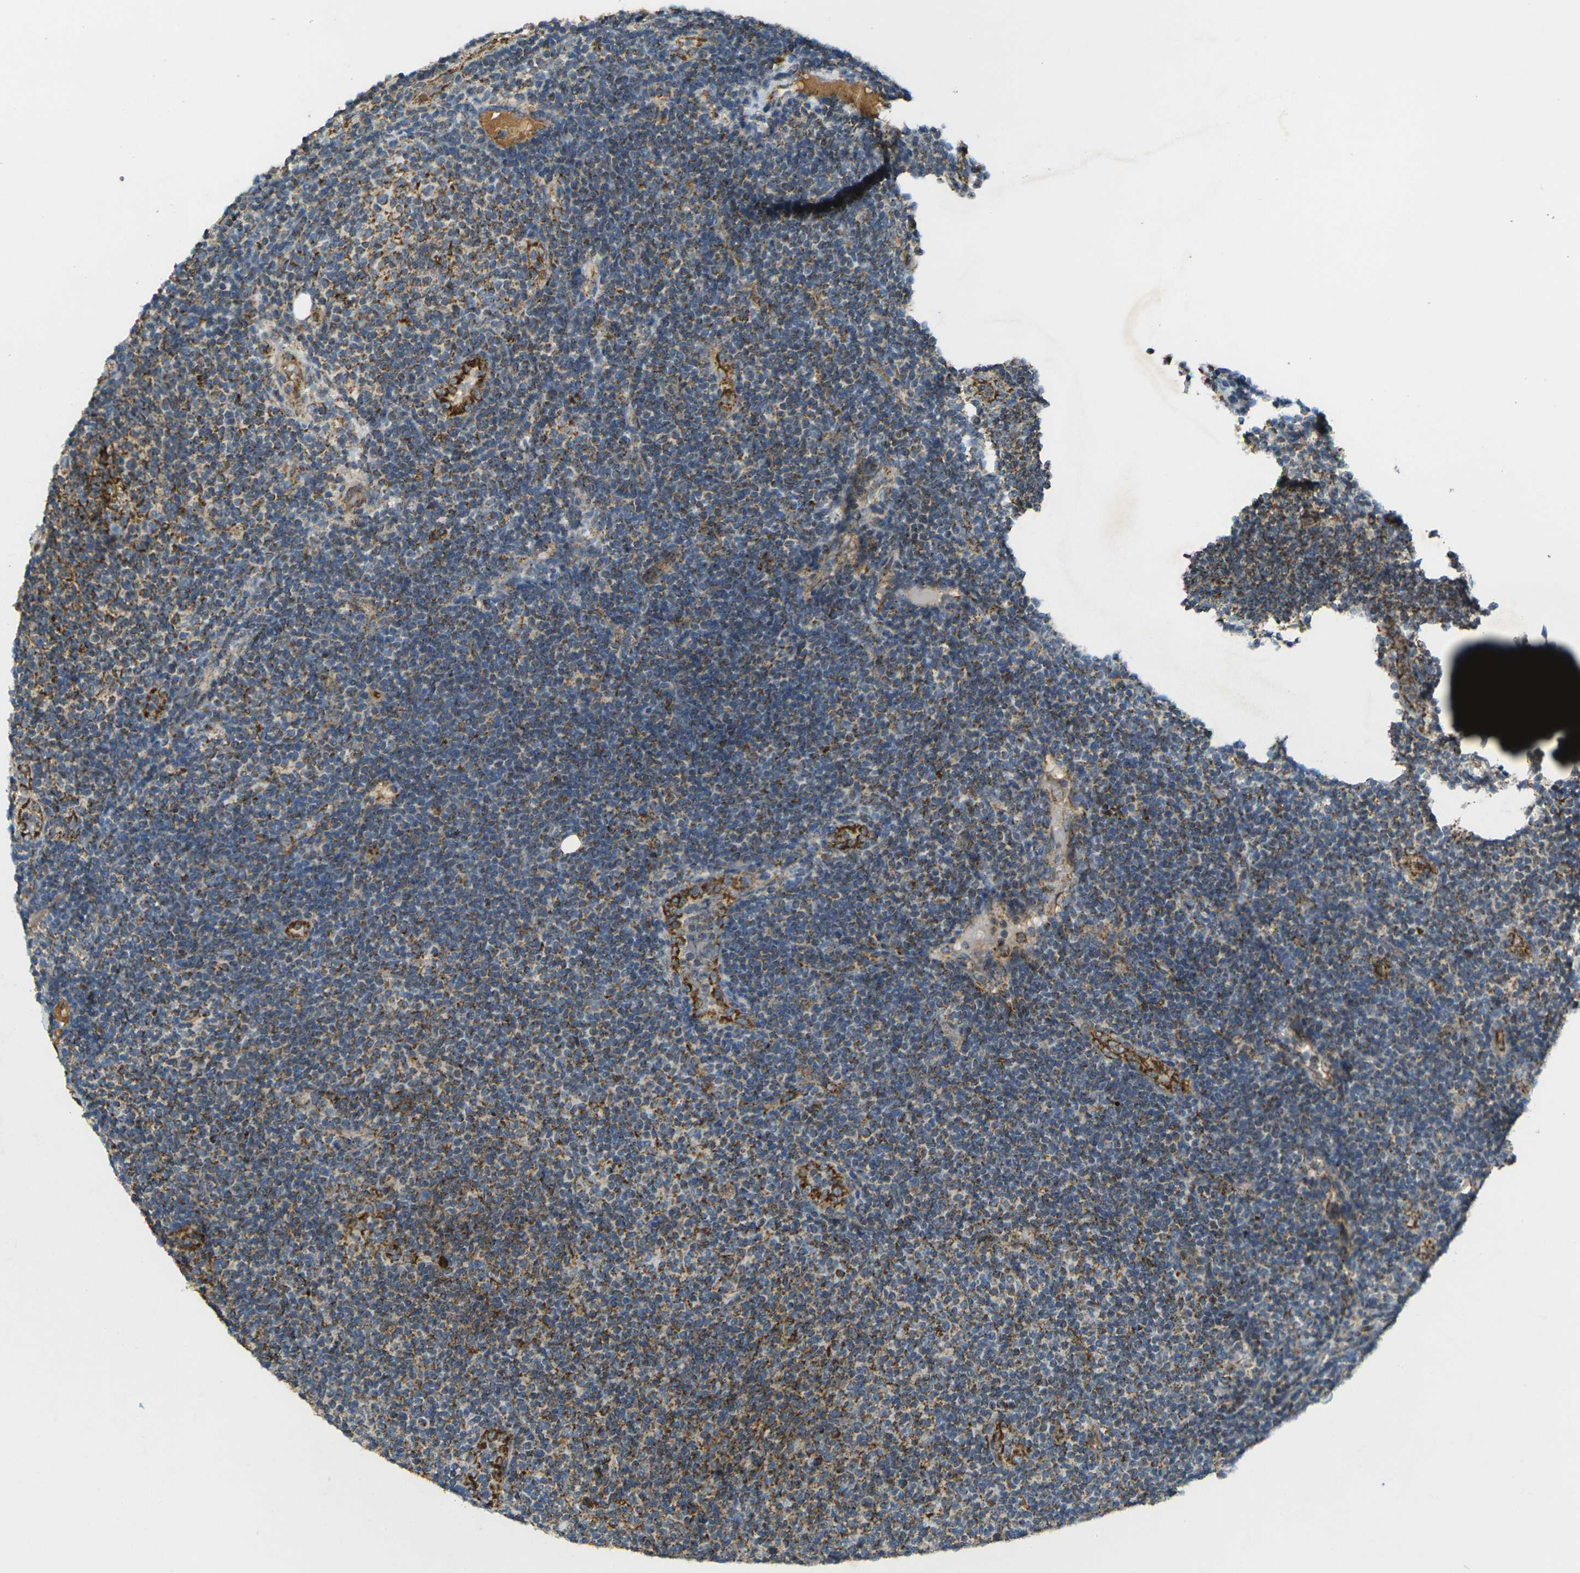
{"staining": {"intensity": "moderate", "quantity": ">75%", "location": "cytoplasmic/membranous"}, "tissue": "lymphoma", "cell_type": "Tumor cells", "image_type": "cancer", "snomed": [{"axis": "morphology", "description": "Malignant lymphoma, non-Hodgkin's type, Low grade"}, {"axis": "topography", "description": "Lymph node"}], "caption": "High-power microscopy captured an immunohistochemistry histopathology image of low-grade malignant lymphoma, non-Hodgkin's type, revealing moderate cytoplasmic/membranous staining in about >75% of tumor cells. (brown staining indicates protein expression, while blue staining denotes nuclei).", "gene": "IGF1R", "patient": {"sex": "male", "age": 83}}